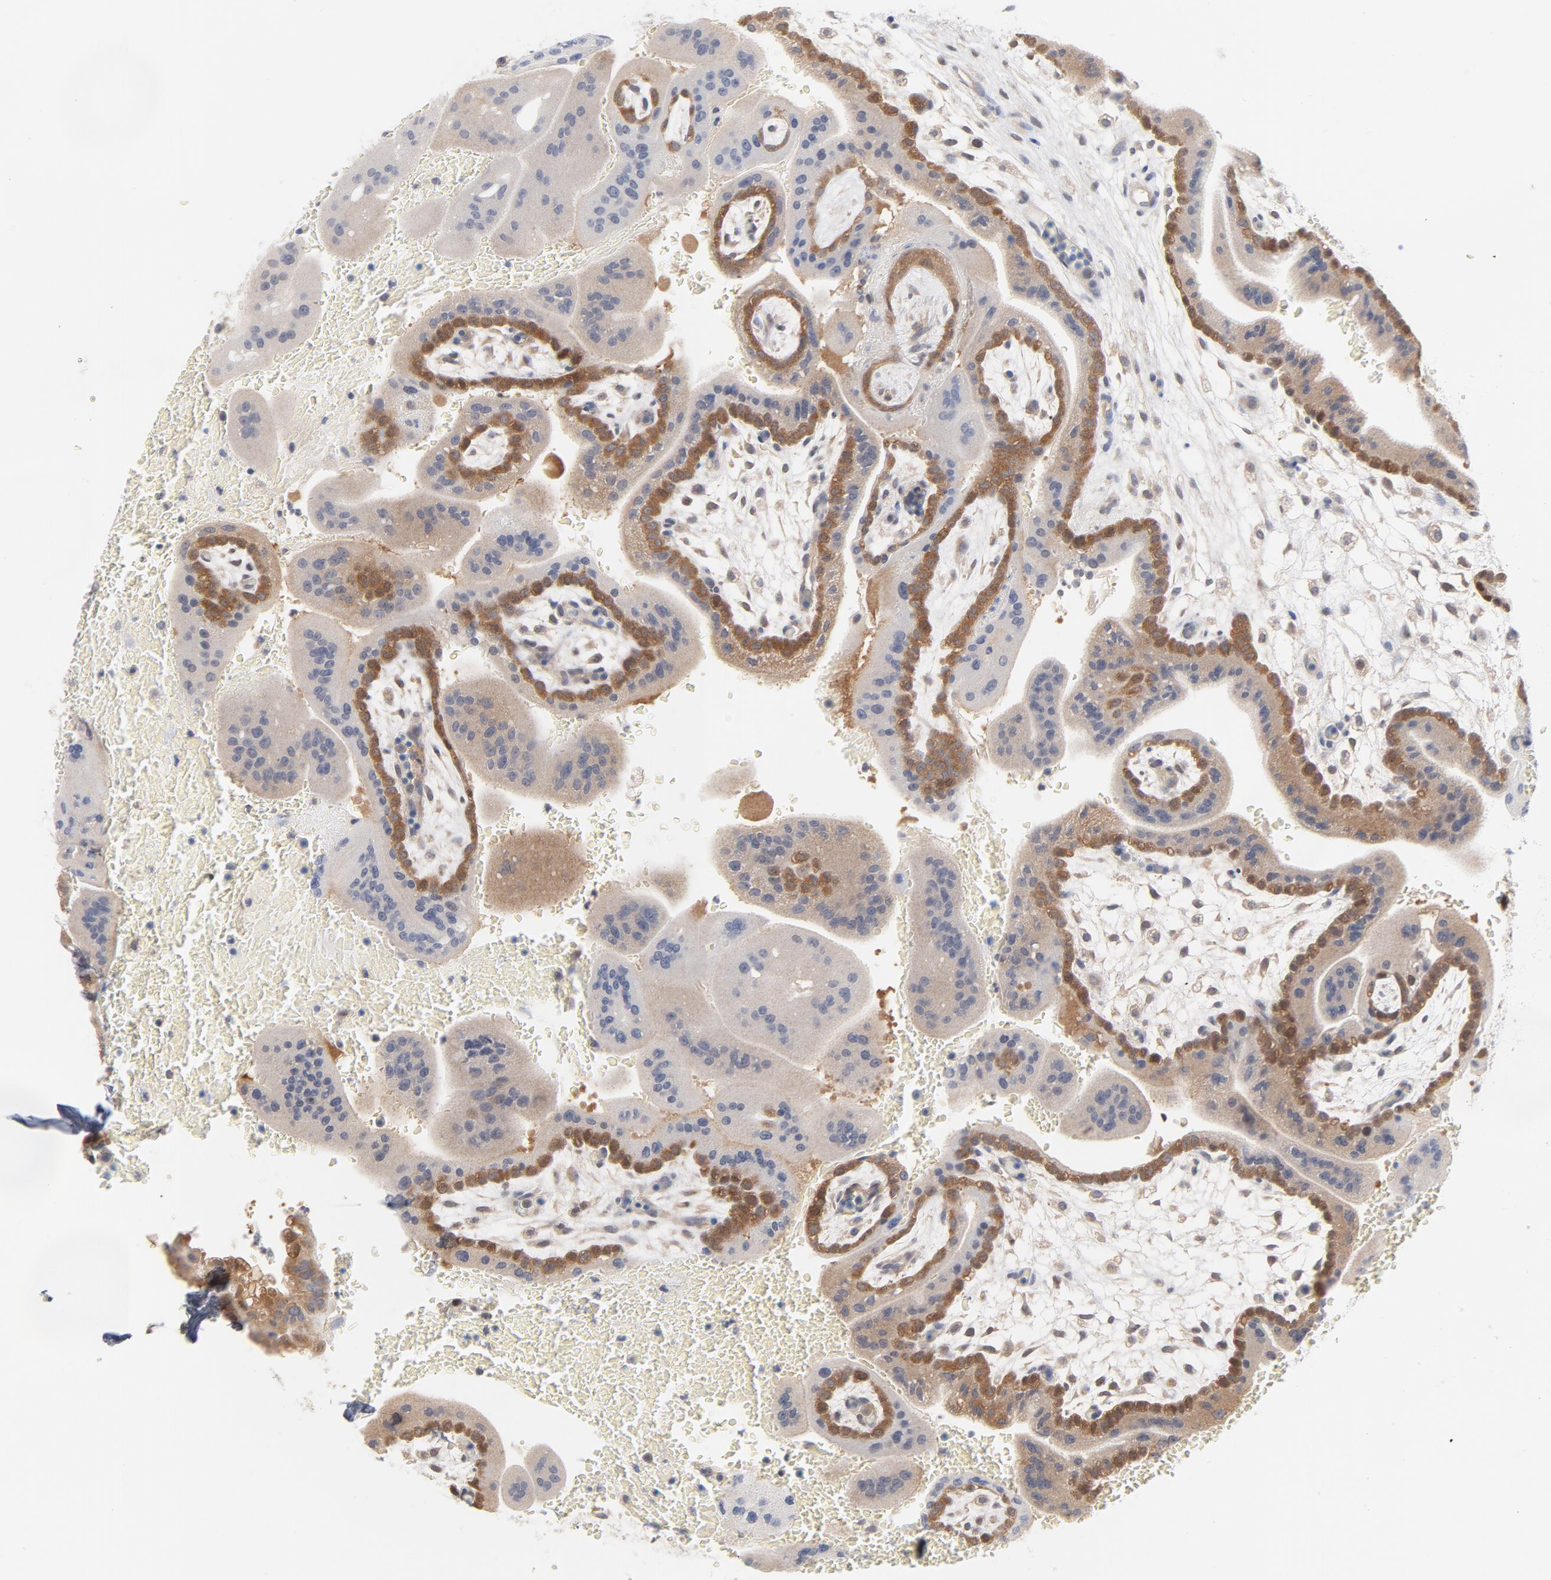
{"staining": {"intensity": "weak", "quantity": "25%-75%", "location": "nuclear"}, "tissue": "placenta", "cell_type": "Decidual cells", "image_type": "normal", "snomed": [{"axis": "morphology", "description": "Normal tissue, NOS"}, {"axis": "topography", "description": "Placenta"}], "caption": "Immunohistochemical staining of unremarkable placenta demonstrates weak nuclear protein staining in approximately 25%-75% of decidual cells.", "gene": "UBL4A", "patient": {"sex": "female", "age": 35}}